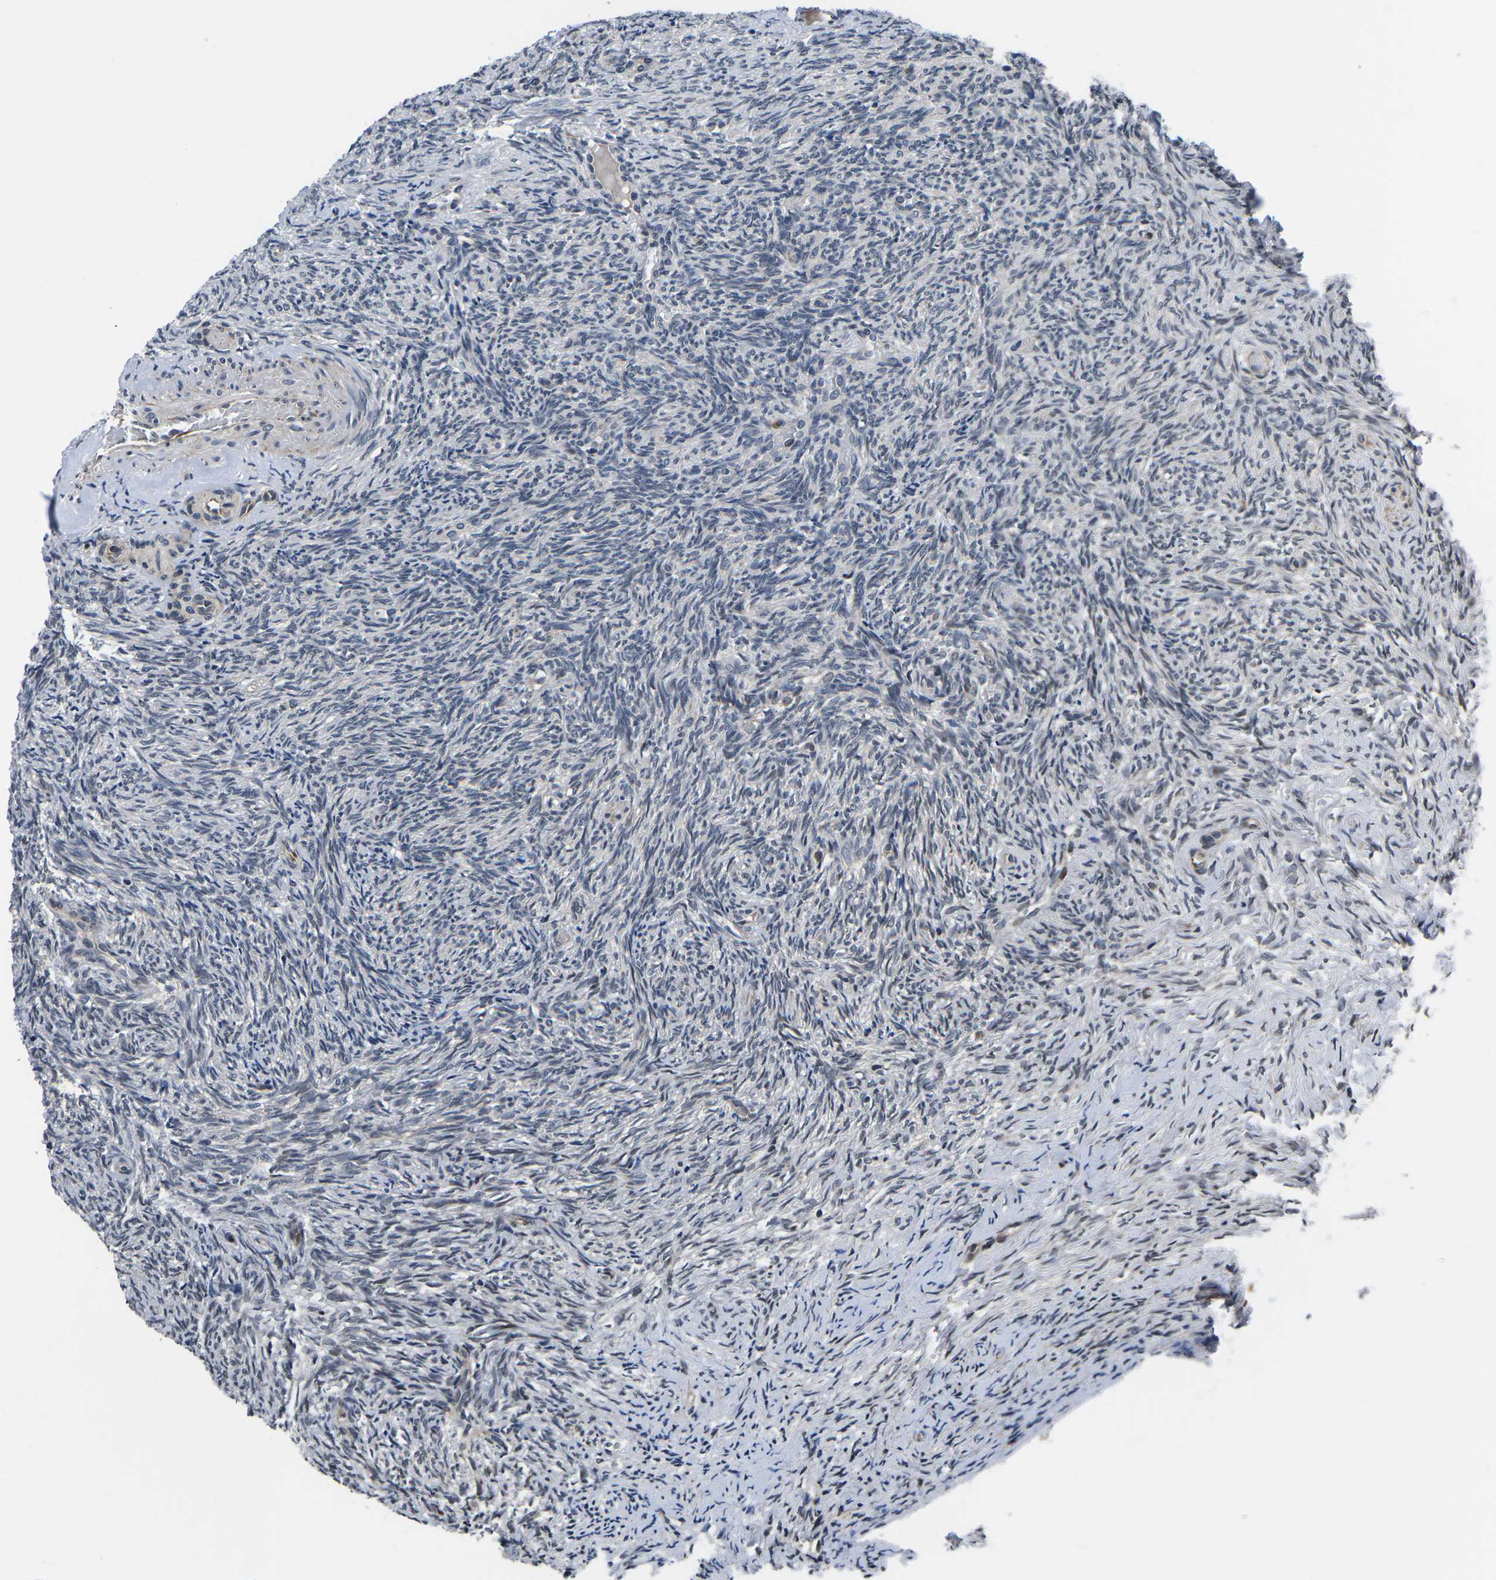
{"staining": {"intensity": "moderate", "quantity": ">75%", "location": "cytoplasmic/membranous"}, "tissue": "ovary", "cell_type": "Follicle cells", "image_type": "normal", "snomed": [{"axis": "morphology", "description": "Normal tissue, NOS"}, {"axis": "topography", "description": "Ovary"}], "caption": "The micrograph shows staining of normal ovary, revealing moderate cytoplasmic/membranous protein staining (brown color) within follicle cells.", "gene": "CCNE1", "patient": {"sex": "female", "age": 41}}